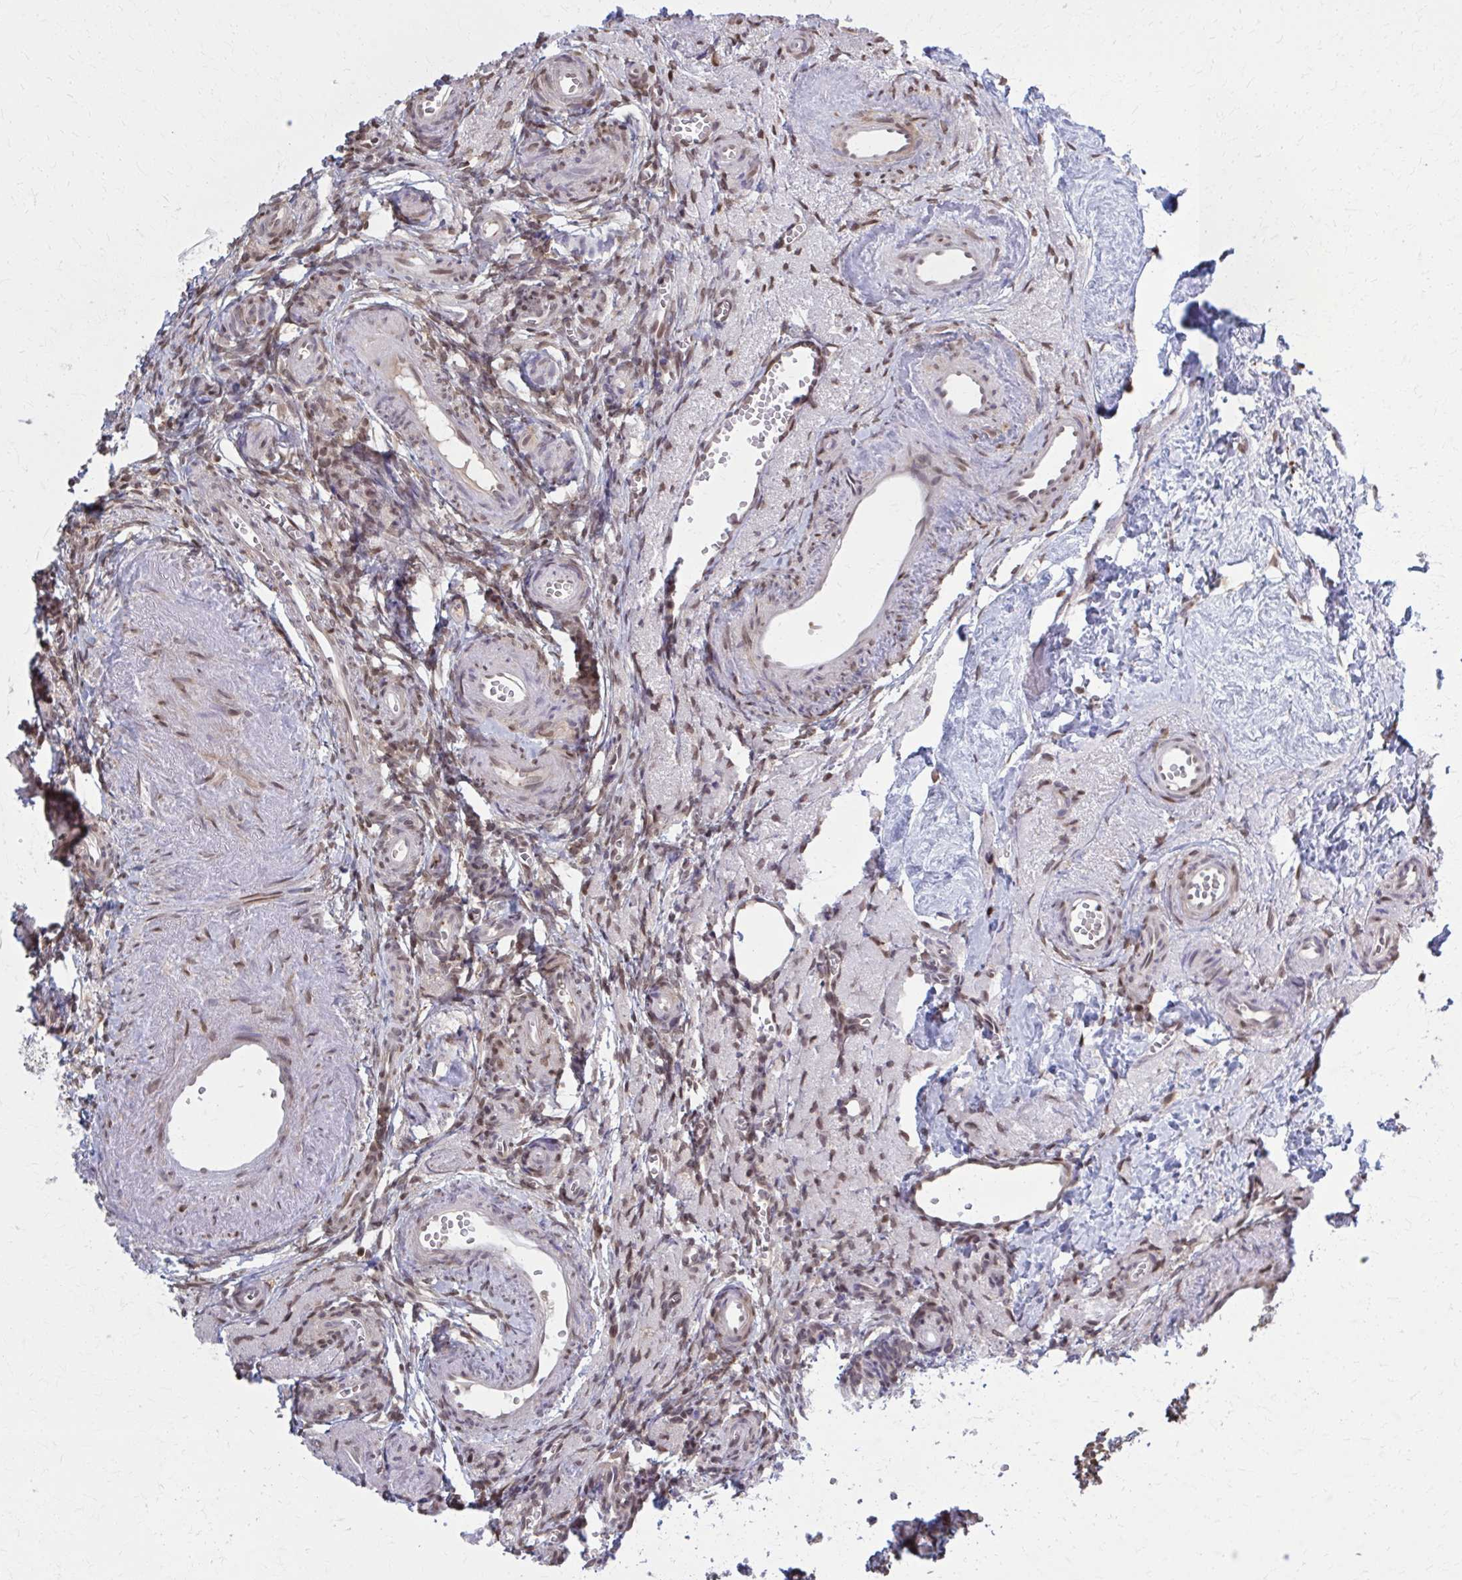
{"staining": {"intensity": "moderate", "quantity": ">75%", "location": "cytoplasmic/membranous"}, "tissue": "ovary", "cell_type": "Follicle cells", "image_type": "normal", "snomed": [{"axis": "morphology", "description": "Normal tissue, NOS"}, {"axis": "topography", "description": "Ovary"}], "caption": "Ovary stained with immunohistochemistry reveals moderate cytoplasmic/membranous staining in approximately >75% of follicle cells.", "gene": "MDH1", "patient": {"sex": "female", "age": 41}}